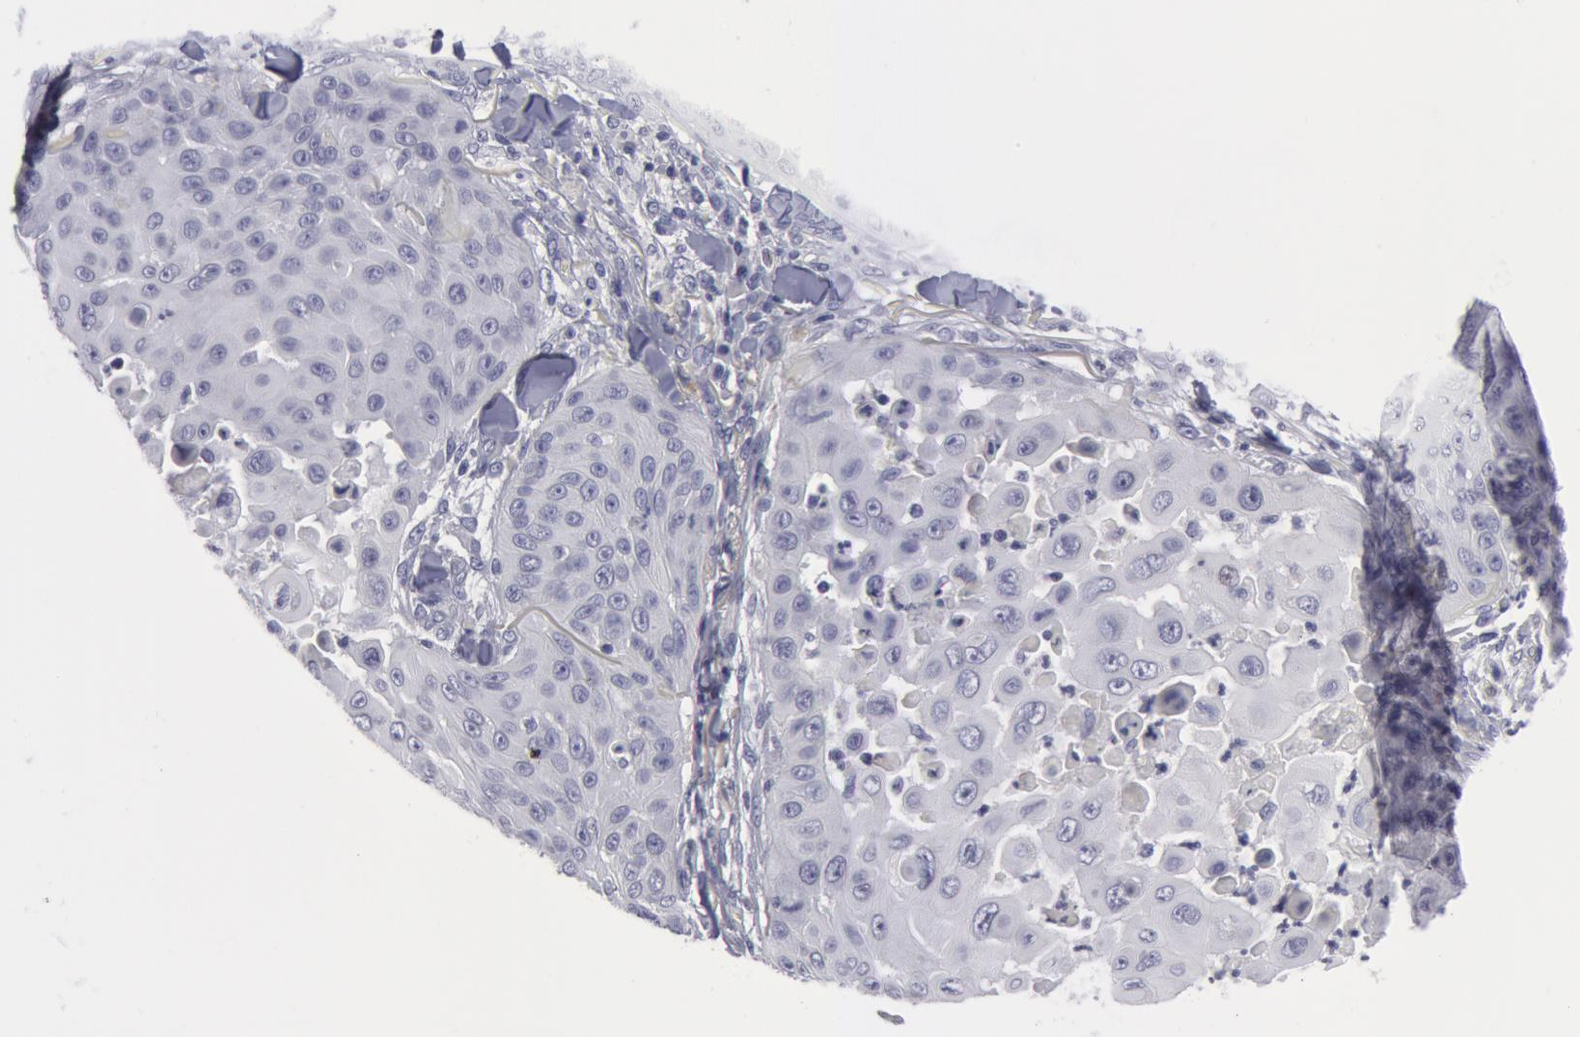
{"staining": {"intensity": "negative", "quantity": "none", "location": "none"}, "tissue": "skin cancer", "cell_type": "Tumor cells", "image_type": "cancer", "snomed": [{"axis": "morphology", "description": "Squamous cell carcinoma, NOS"}, {"axis": "topography", "description": "Skin"}], "caption": "The immunohistochemistry (IHC) image has no significant staining in tumor cells of squamous cell carcinoma (skin) tissue. (DAB immunohistochemistry (IHC) with hematoxylin counter stain).", "gene": "SMC1B", "patient": {"sex": "male", "age": 82}}